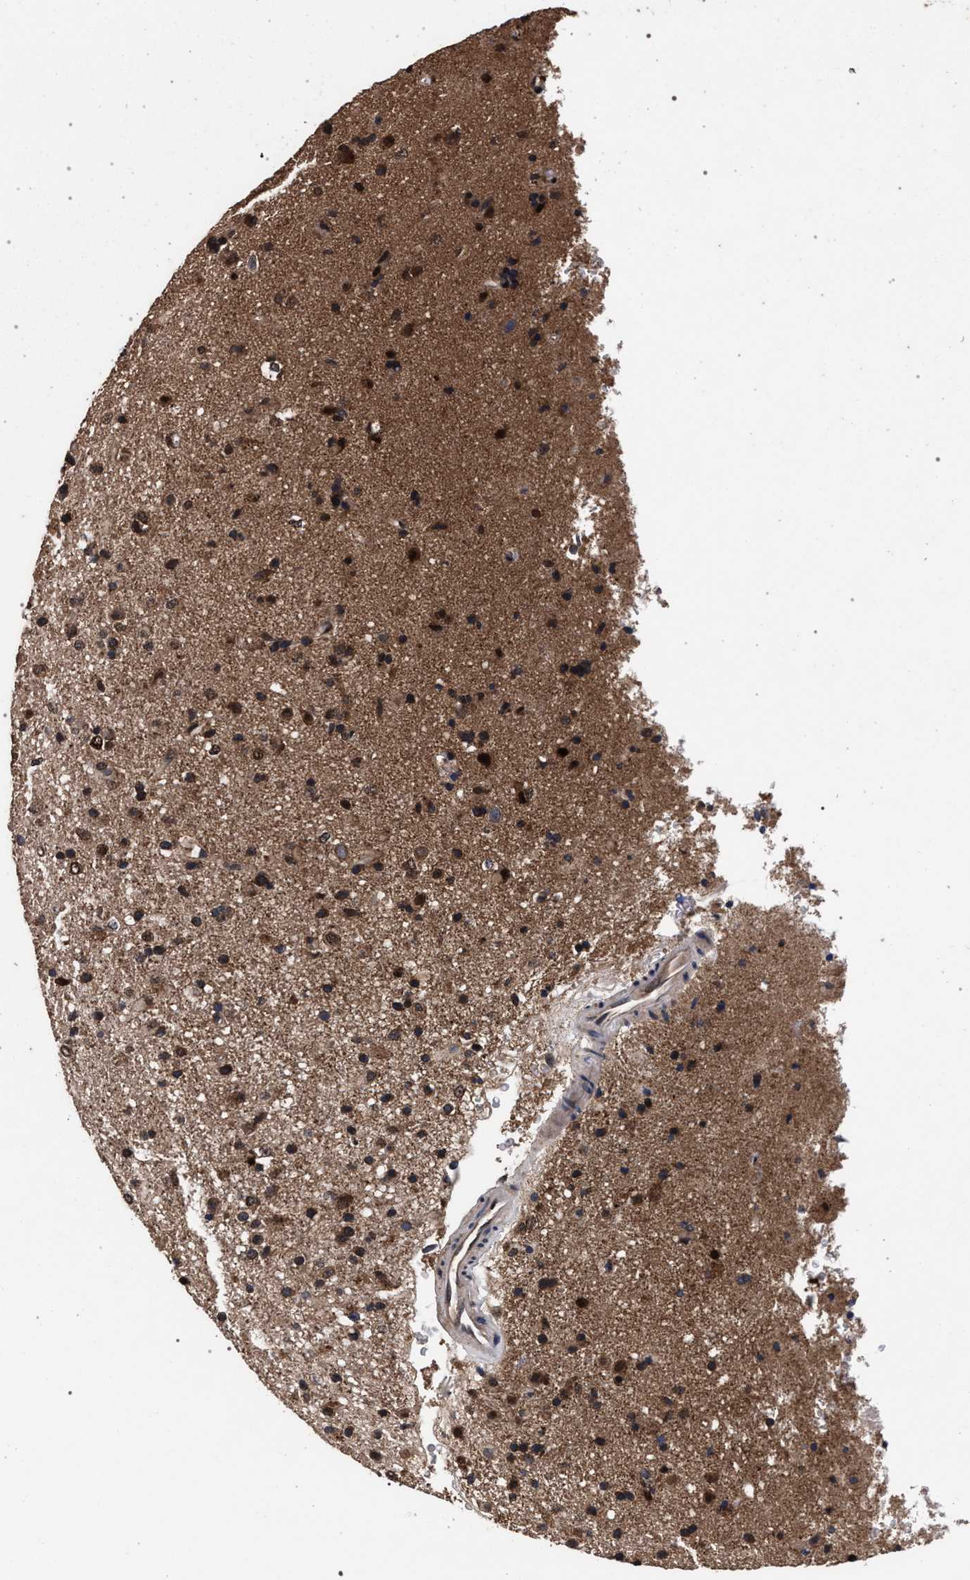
{"staining": {"intensity": "strong", "quantity": ">75%", "location": "cytoplasmic/membranous,nuclear"}, "tissue": "glioma", "cell_type": "Tumor cells", "image_type": "cancer", "snomed": [{"axis": "morphology", "description": "Glioma, malignant, Low grade"}, {"axis": "topography", "description": "Brain"}], "caption": "Glioma stained with DAB immunohistochemistry exhibits high levels of strong cytoplasmic/membranous and nuclear positivity in about >75% of tumor cells. (DAB IHC with brightfield microscopy, high magnification).", "gene": "ACOX1", "patient": {"sex": "male", "age": 65}}